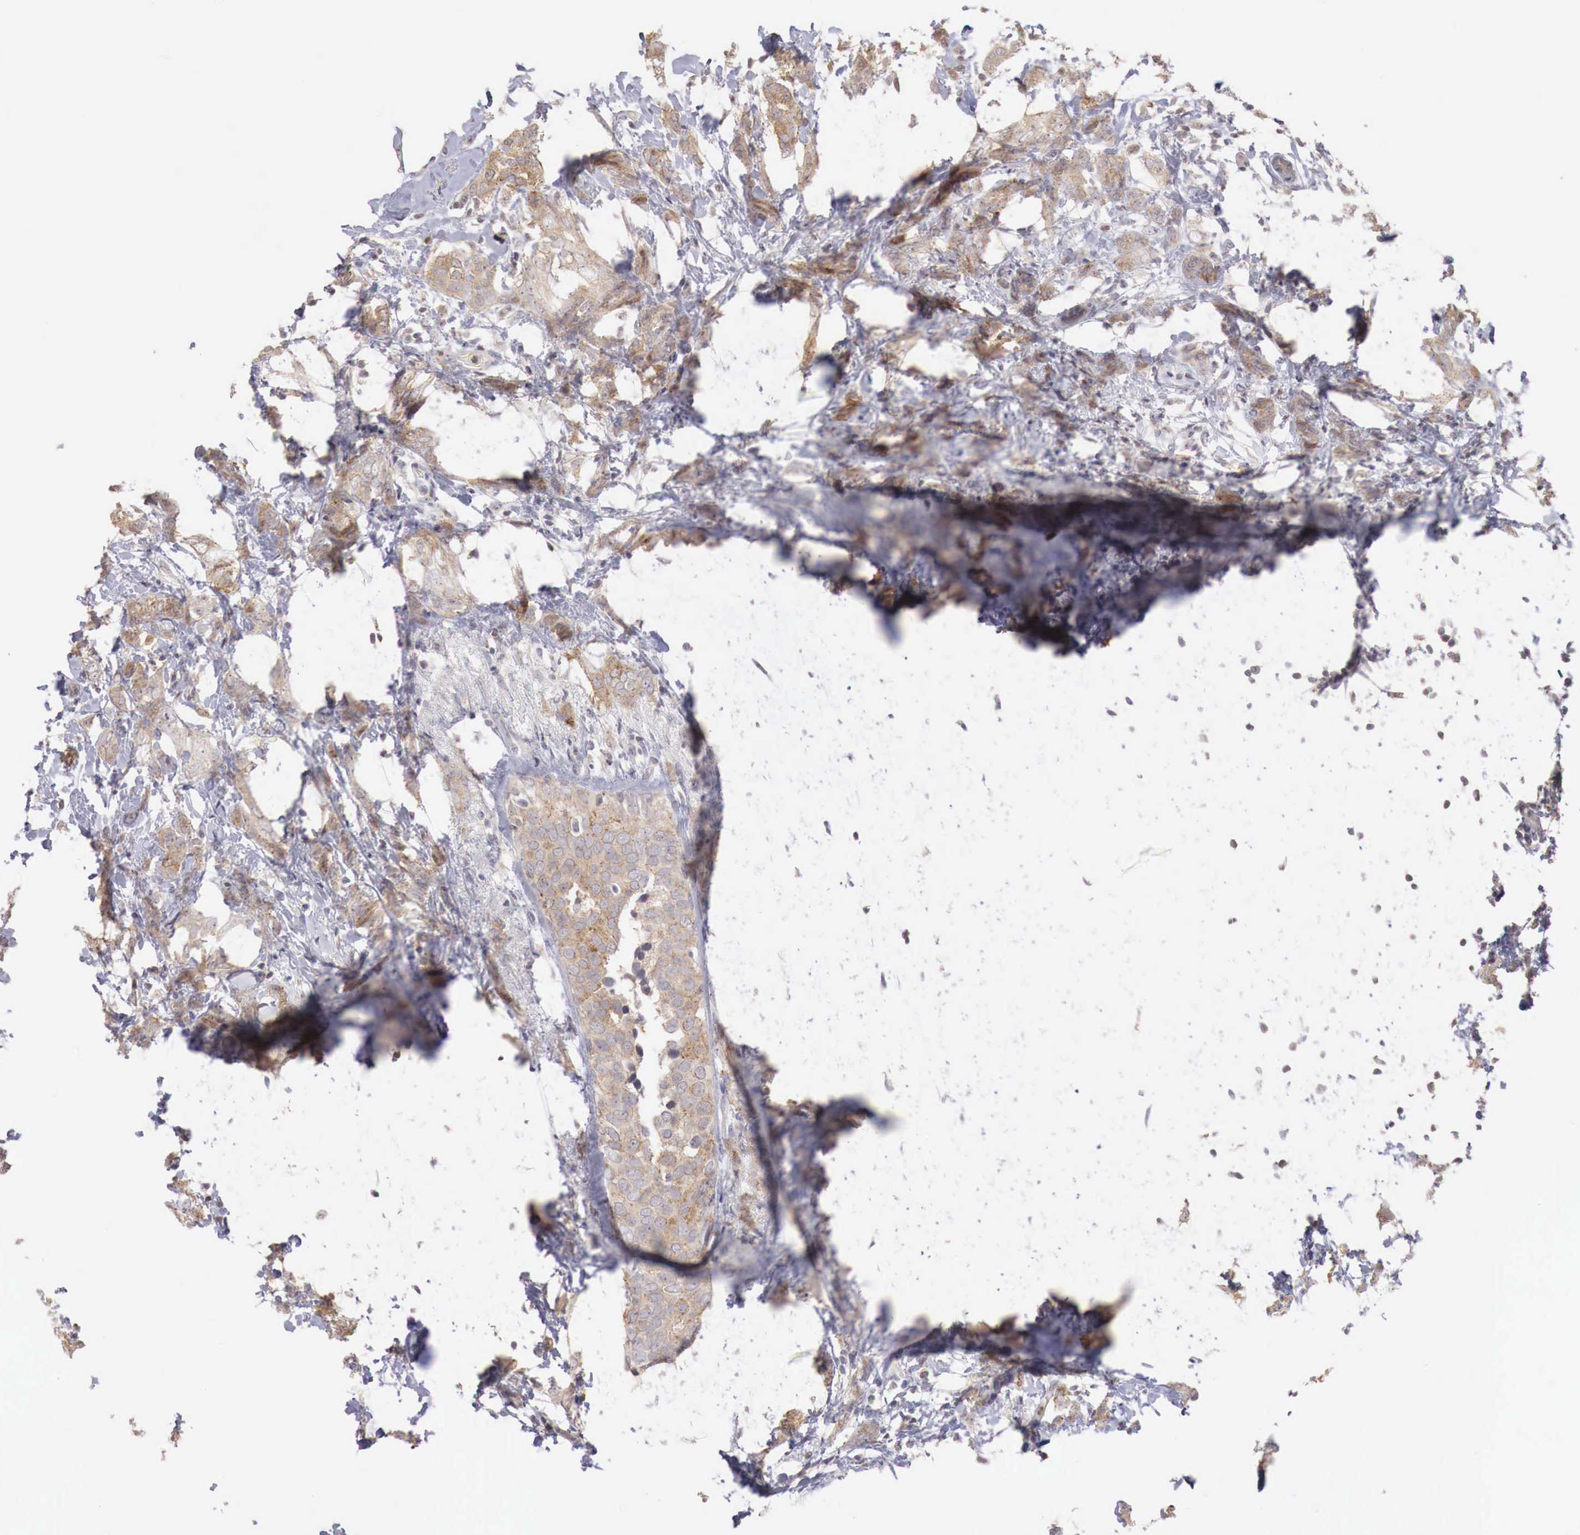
{"staining": {"intensity": "weak", "quantity": ">75%", "location": "cytoplasmic/membranous"}, "tissue": "breast cancer", "cell_type": "Tumor cells", "image_type": "cancer", "snomed": [{"axis": "morphology", "description": "Duct carcinoma"}, {"axis": "topography", "description": "Breast"}], "caption": "Breast infiltrating ductal carcinoma stained with DAB IHC shows low levels of weak cytoplasmic/membranous positivity in about >75% of tumor cells. The protein is stained brown, and the nuclei are stained in blue (DAB (3,3'-diaminobenzidine) IHC with brightfield microscopy, high magnification).", "gene": "TBC1D9", "patient": {"sex": "female", "age": 53}}